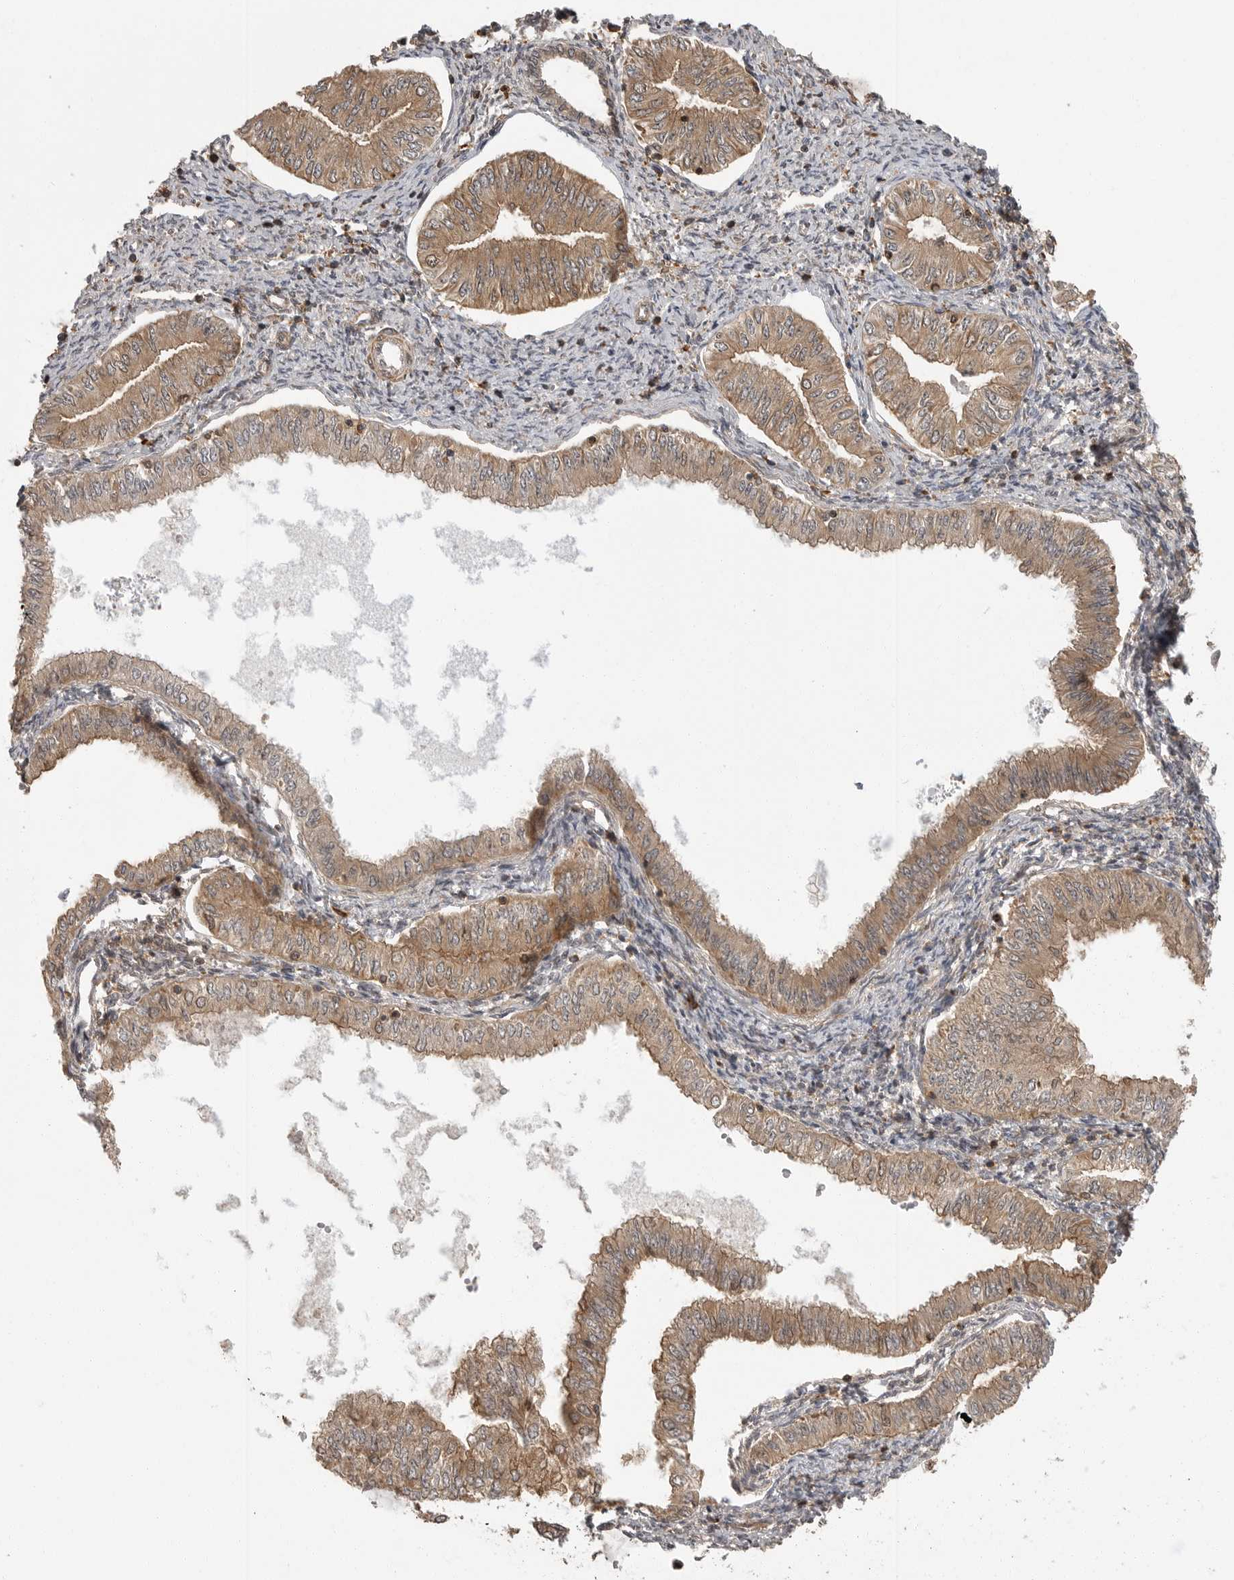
{"staining": {"intensity": "moderate", "quantity": ">75%", "location": "cytoplasmic/membranous"}, "tissue": "endometrial cancer", "cell_type": "Tumor cells", "image_type": "cancer", "snomed": [{"axis": "morphology", "description": "Normal tissue, NOS"}, {"axis": "morphology", "description": "Adenocarcinoma, NOS"}, {"axis": "topography", "description": "Endometrium"}], "caption": "This is a micrograph of immunohistochemistry staining of endometrial adenocarcinoma, which shows moderate positivity in the cytoplasmic/membranous of tumor cells.", "gene": "ERN1", "patient": {"sex": "female", "age": 53}}